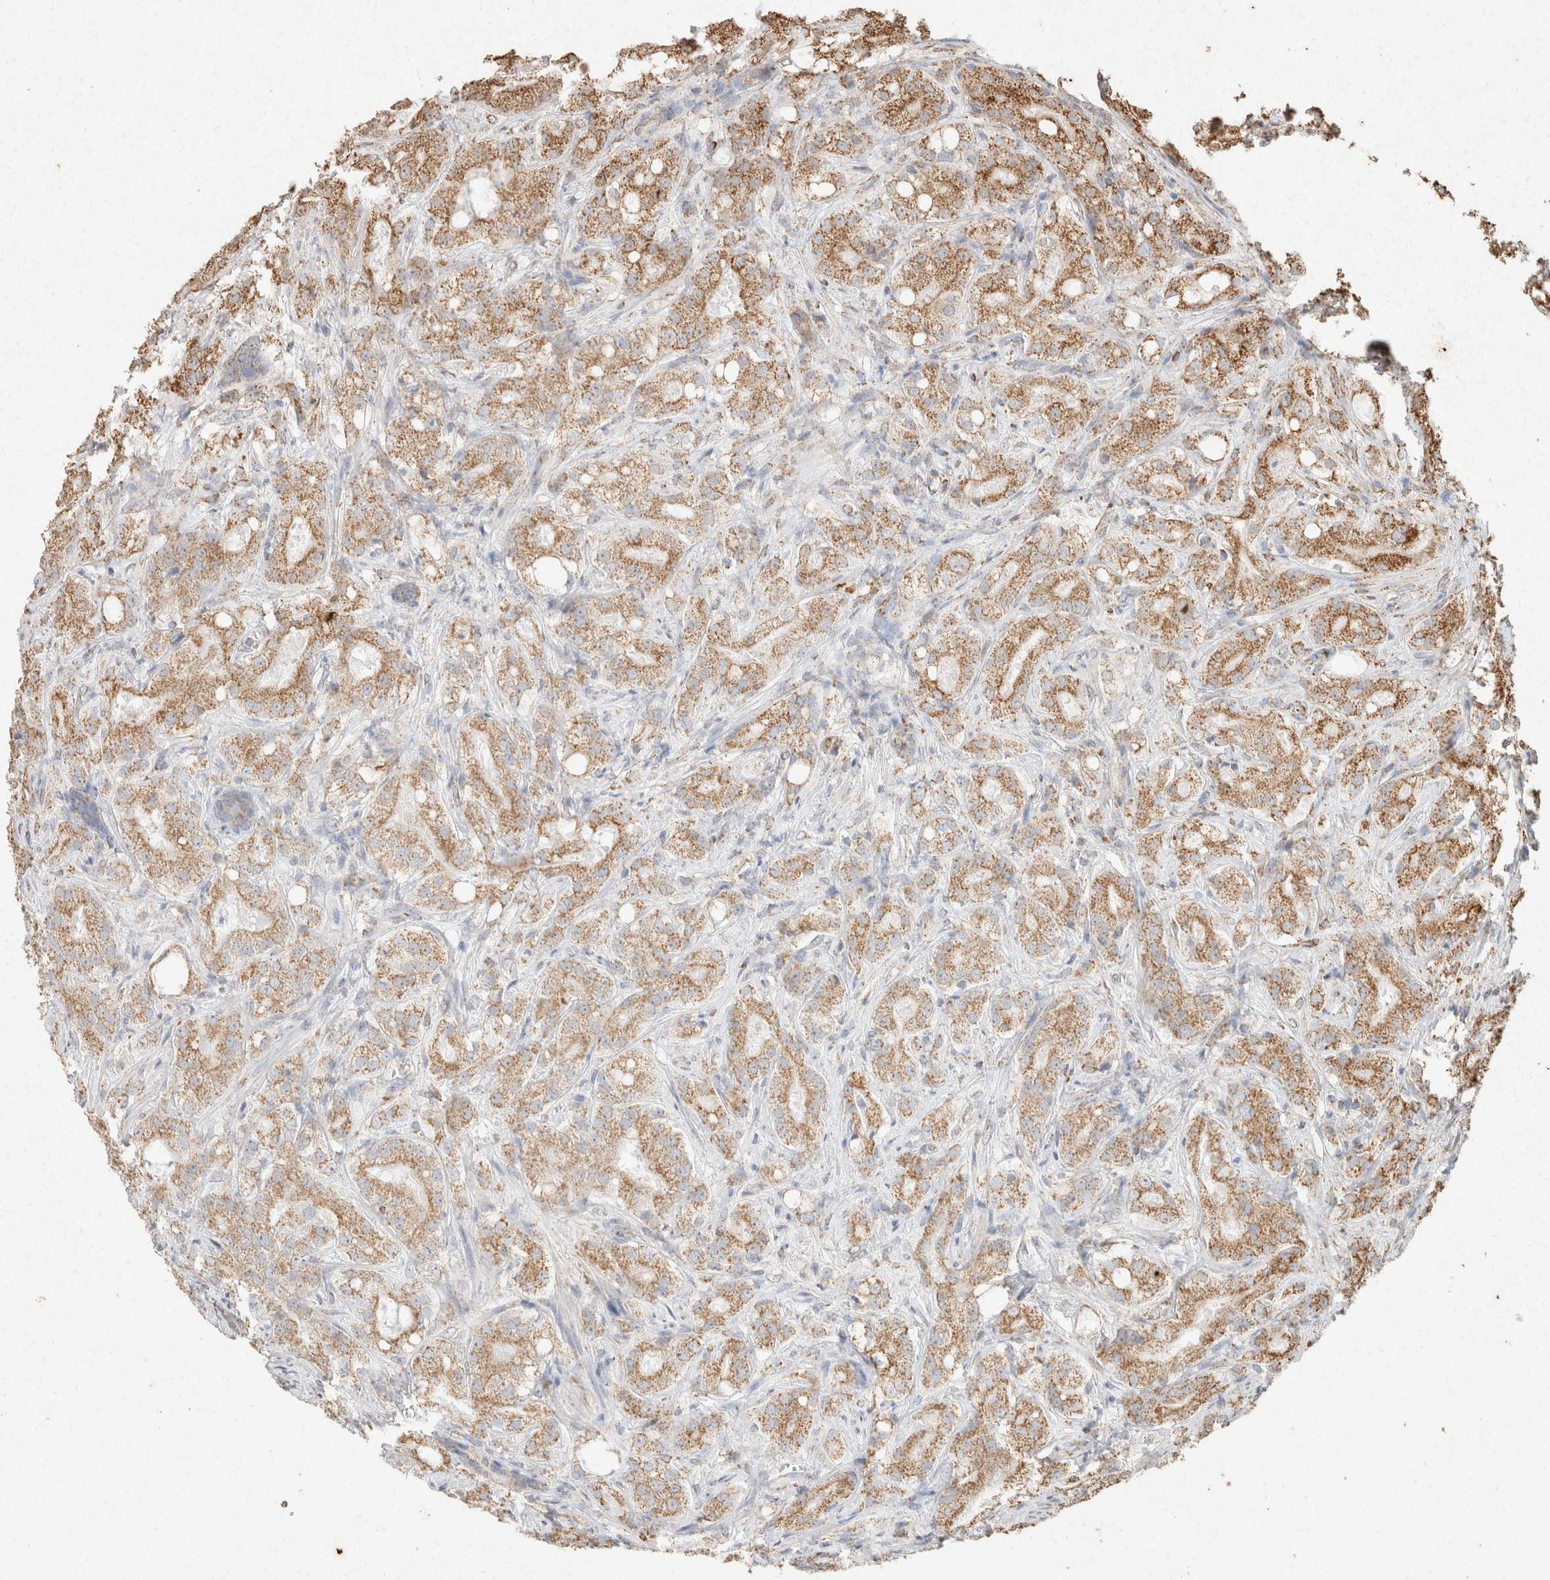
{"staining": {"intensity": "moderate", "quantity": ">75%", "location": "cytoplasmic/membranous"}, "tissue": "prostate cancer", "cell_type": "Tumor cells", "image_type": "cancer", "snomed": [{"axis": "morphology", "description": "Adenocarcinoma, High grade"}, {"axis": "topography", "description": "Prostate"}], "caption": "Moderate cytoplasmic/membranous expression is present in approximately >75% of tumor cells in prostate cancer (adenocarcinoma (high-grade)).", "gene": "SDC2", "patient": {"sex": "male", "age": 64}}